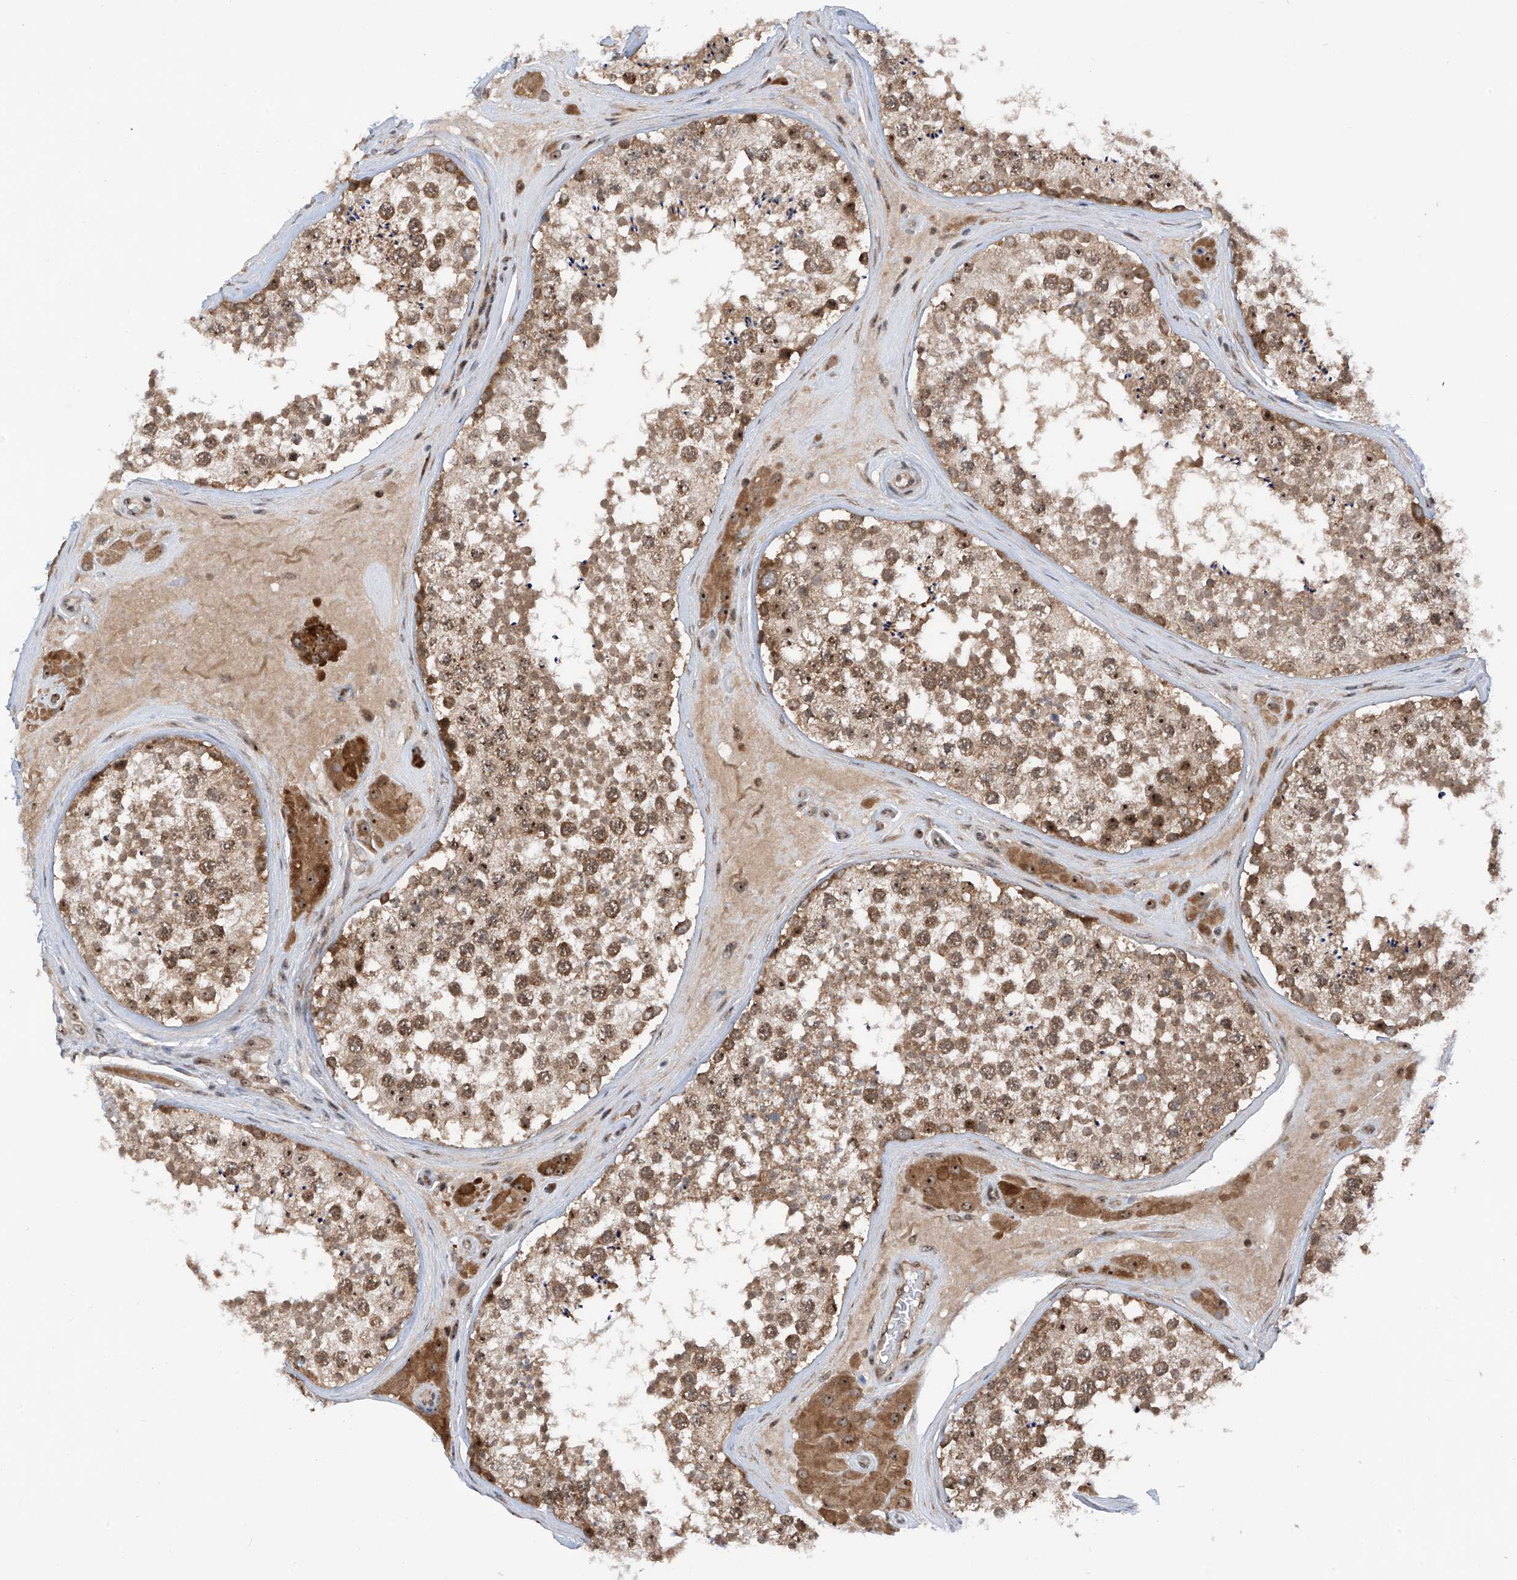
{"staining": {"intensity": "moderate", "quantity": ">75%", "location": "cytoplasmic/membranous,nuclear"}, "tissue": "testis", "cell_type": "Cells in seminiferous ducts", "image_type": "normal", "snomed": [{"axis": "morphology", "description": "Normal tissue, NOS"}, {"axis": "topography", "description": "Testis"}], "caption": "A micrograph of testis stained for a protein shows moderate cytoplasmic/membranous,nuclear brown staining in cells in seminiferous ducts. The staining was performed using DAB to visualize the protein expression in brown, while the nuclei were stained in blue with hematoxylin (Magnification: 20x).", "gene": "C1orf131", "patient": {"sex": "male", "age": 46}}